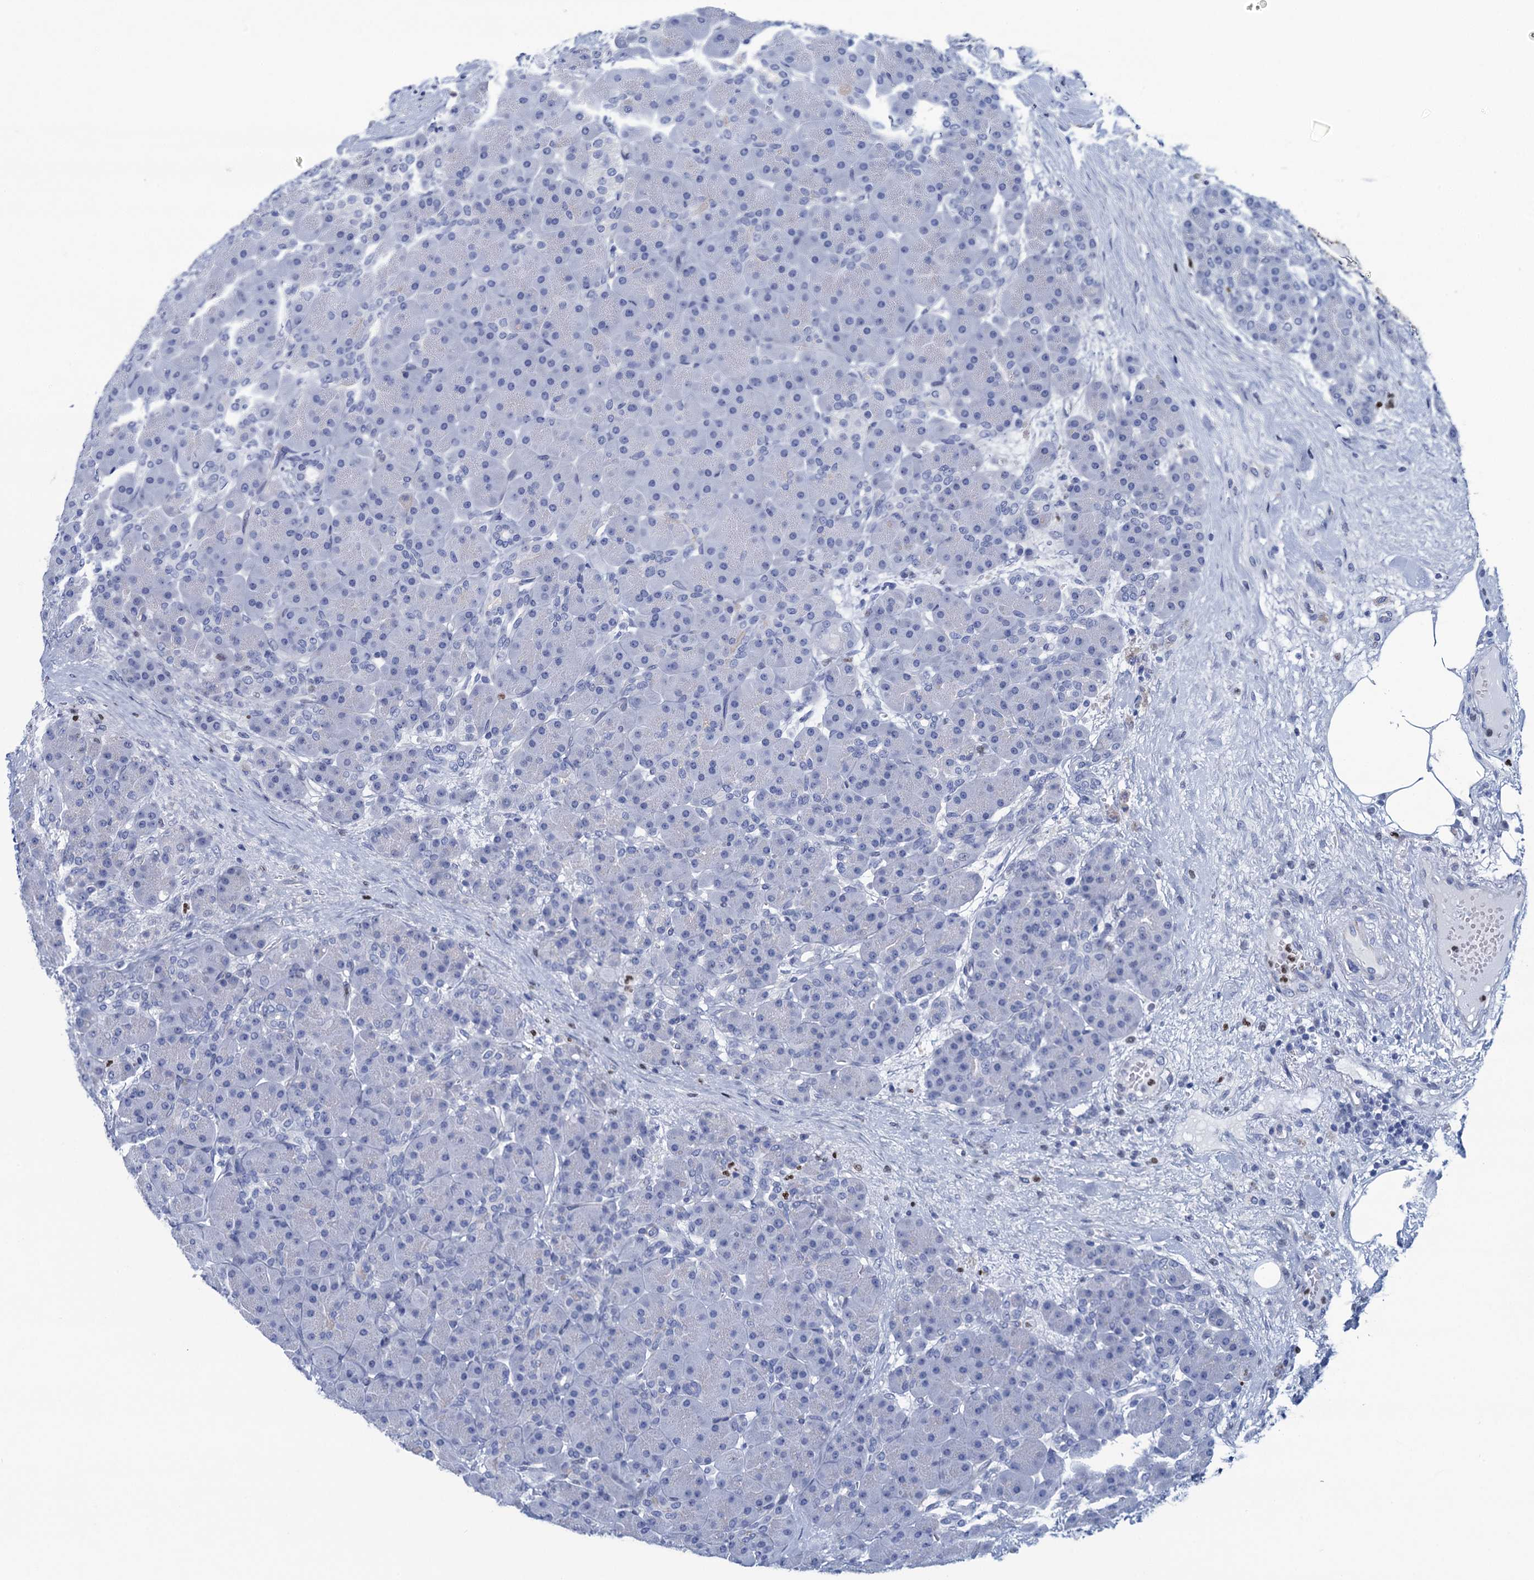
{"staining": {"intensity": "negative", "quantity": "none", "location": "none"}, "tissue": "pancreas", "cell_type": "Exocrine glandular cells", "image_type": "normal", "snomed": [{"axis": "morphology", "description": "Normal tissue, NOS"}, {"axis": "topography", "description": "Pancreas"}], "caption": "The image exhibits no significant positivity in exocrine glandular cells of pancreas.", "gene": "RHCG", "patient": {"sex": "male", "age": 66}}